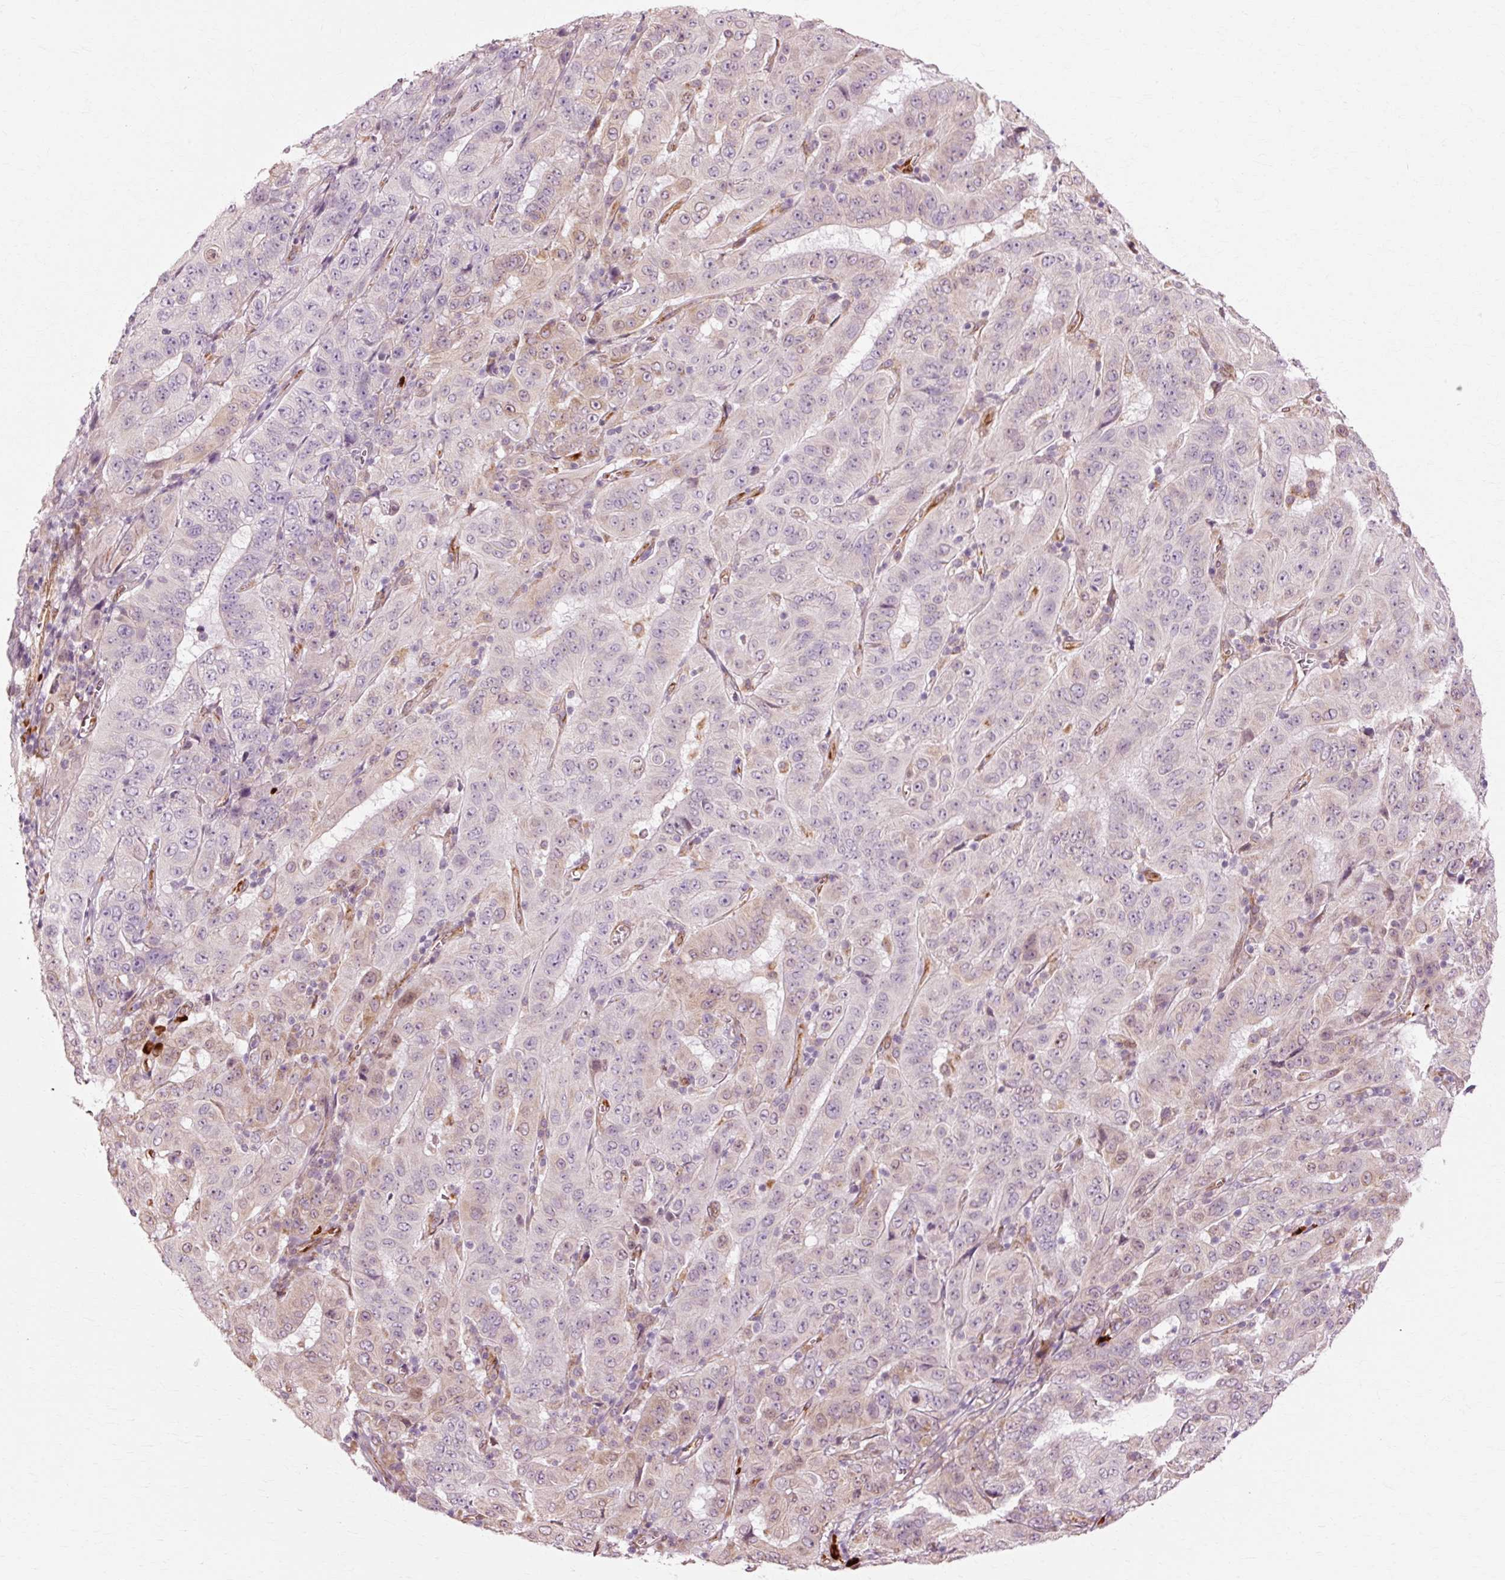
{"staining": {"intensity": "moderate", "quantity": "<25%", "location": "cytoplasmic/membranous"}, "tissue": "pancreatic cancer", "cell_type": "Tumor cells", "image_type": "cancer", "snomed": [{"axis": "morphology", "description": "Adenocarcinoma, NOS"}, {"axis": "topography", "description": "Pancreas"}], "caption": "Human pancreatic cancer (adenocarcinoma) stained with a protein marker exhibits moderate staining in tumor cells.", "gene": "RGPD5", "patient": {"sex": "male", "age": 63}}